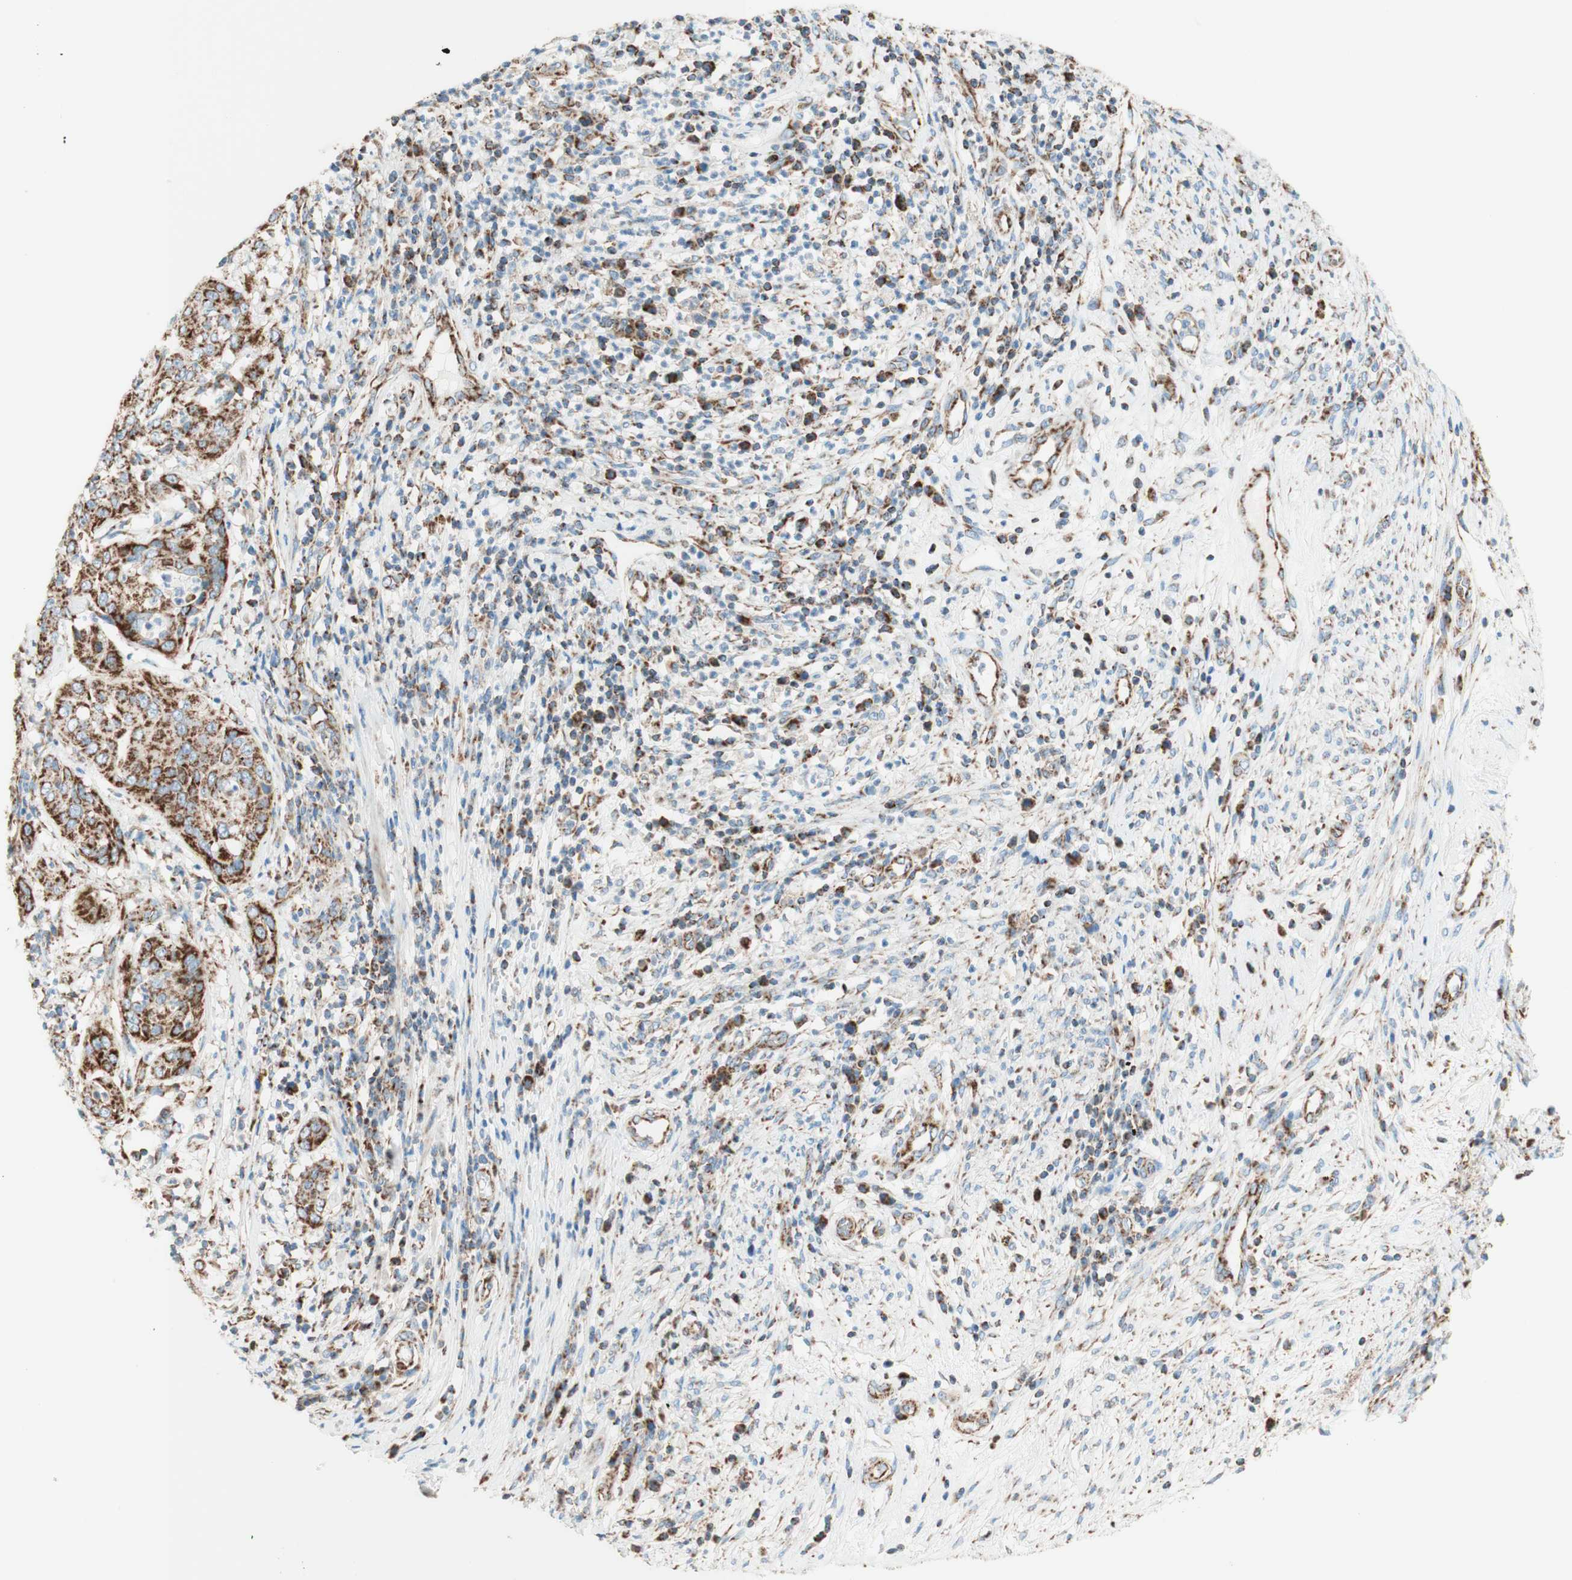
{"staining": {"intensity": "strong", "quantity": ">75%", "location": "cytoplasmic/membranous"}, "tissue": "cervical cancer", "cell_type": "Tumor cells", "image_type": "cancer", "snomed": [{"axis": "morphology", "description": "Normal tissue, NOS"}, {"axis": "morphology", "description": "Squamous cell carcinoma, NOS"}, {"axis": "topography", "description": "Cervix"}], "caption": "Protein staining of cervical cancer (squamous cell carcinoma) tissue shows strong cytoplasmic/membranous positivity in approximately >75% of tumor cells.", "gene": "TOMM20", "patient": {"sex": "female", "age": 39}}